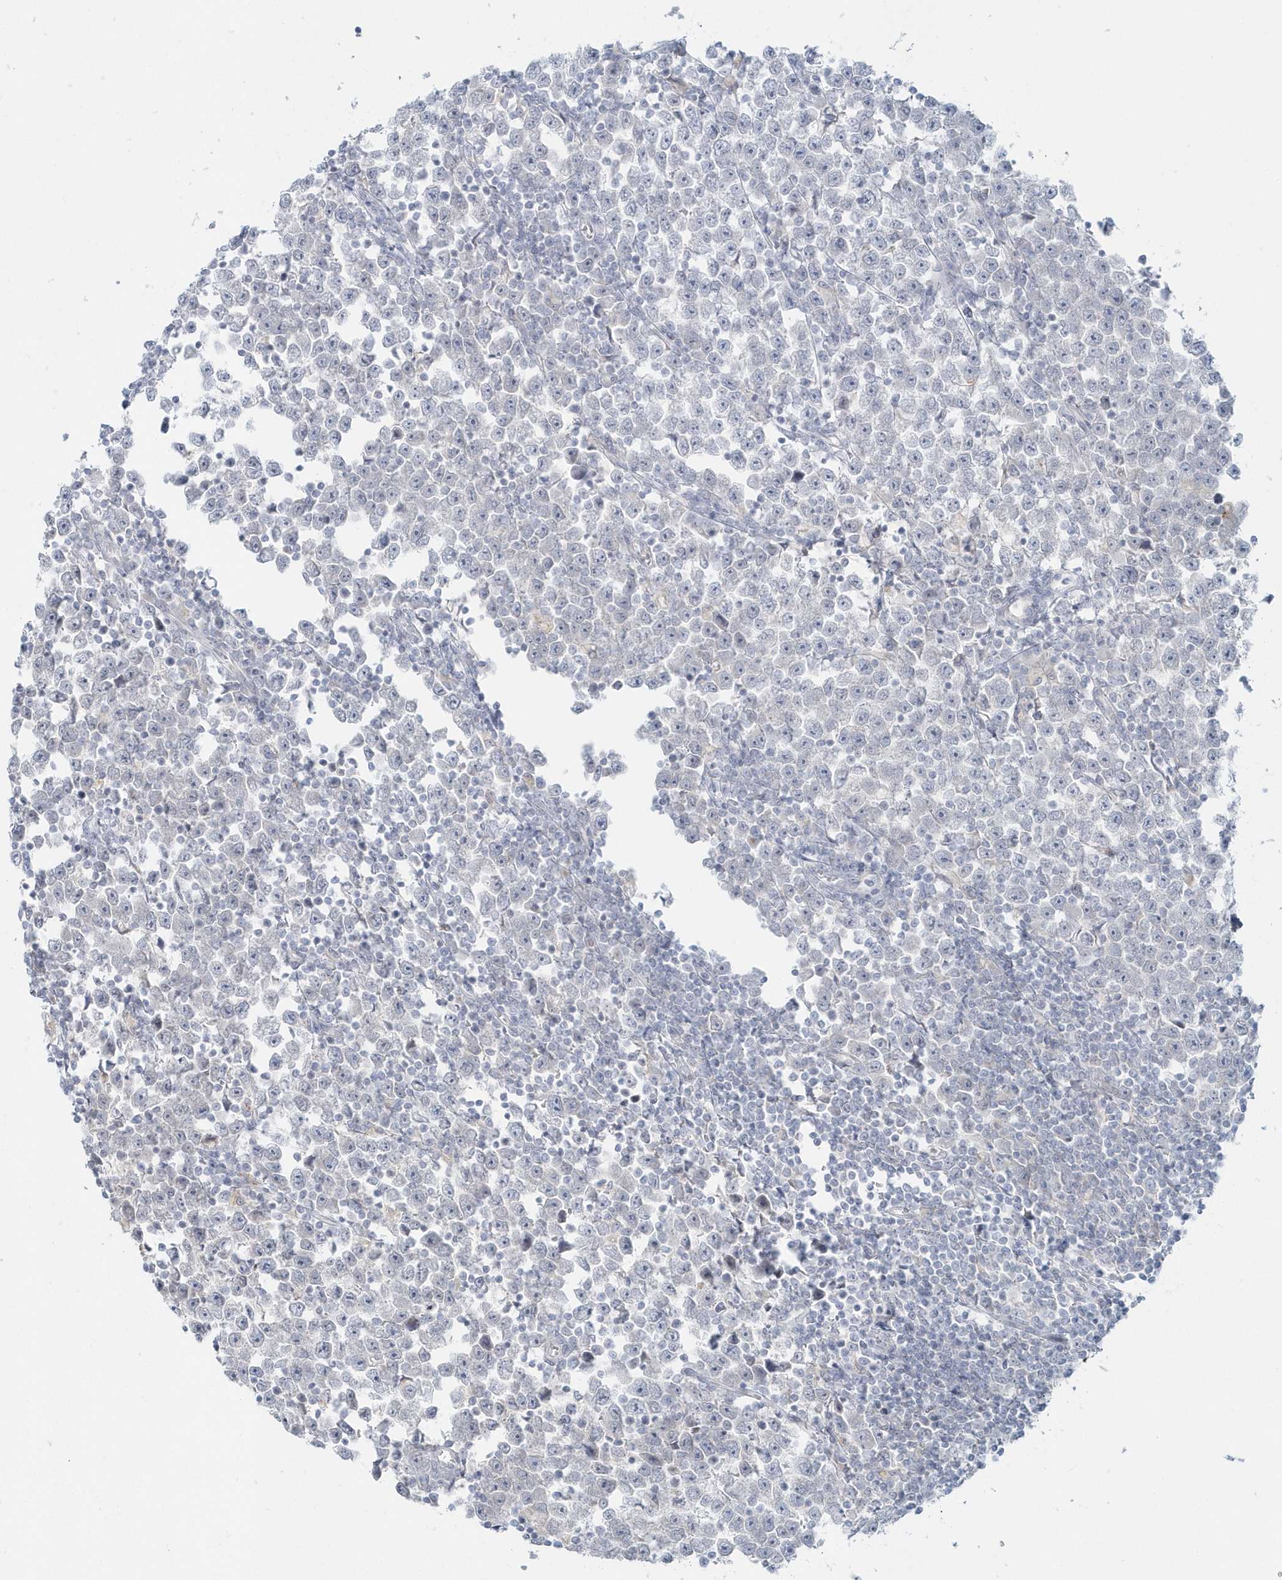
{"staining": {"intensity": "negative", "quantity": "none", "location": "none"}, "tissue": "testis cancer", "cell_type": "Tumor cells", "image_type": "cancer", "snomed": [{"axis": "morphology", "description": "Normal tissue, NOS"}, {"axis": "morphology", "description": "Seminoma, NOS"}, {"axis": "topography", "description": "Testis"}], "caption": "Immunohistochemistry image of neoplastic tissue: human testis cancer (seminoma) stained with DAB reveals no significant protein staining in tumor cells.", "gene": "BLTP3A", "patient": {"sex": "male", "age": 43}}